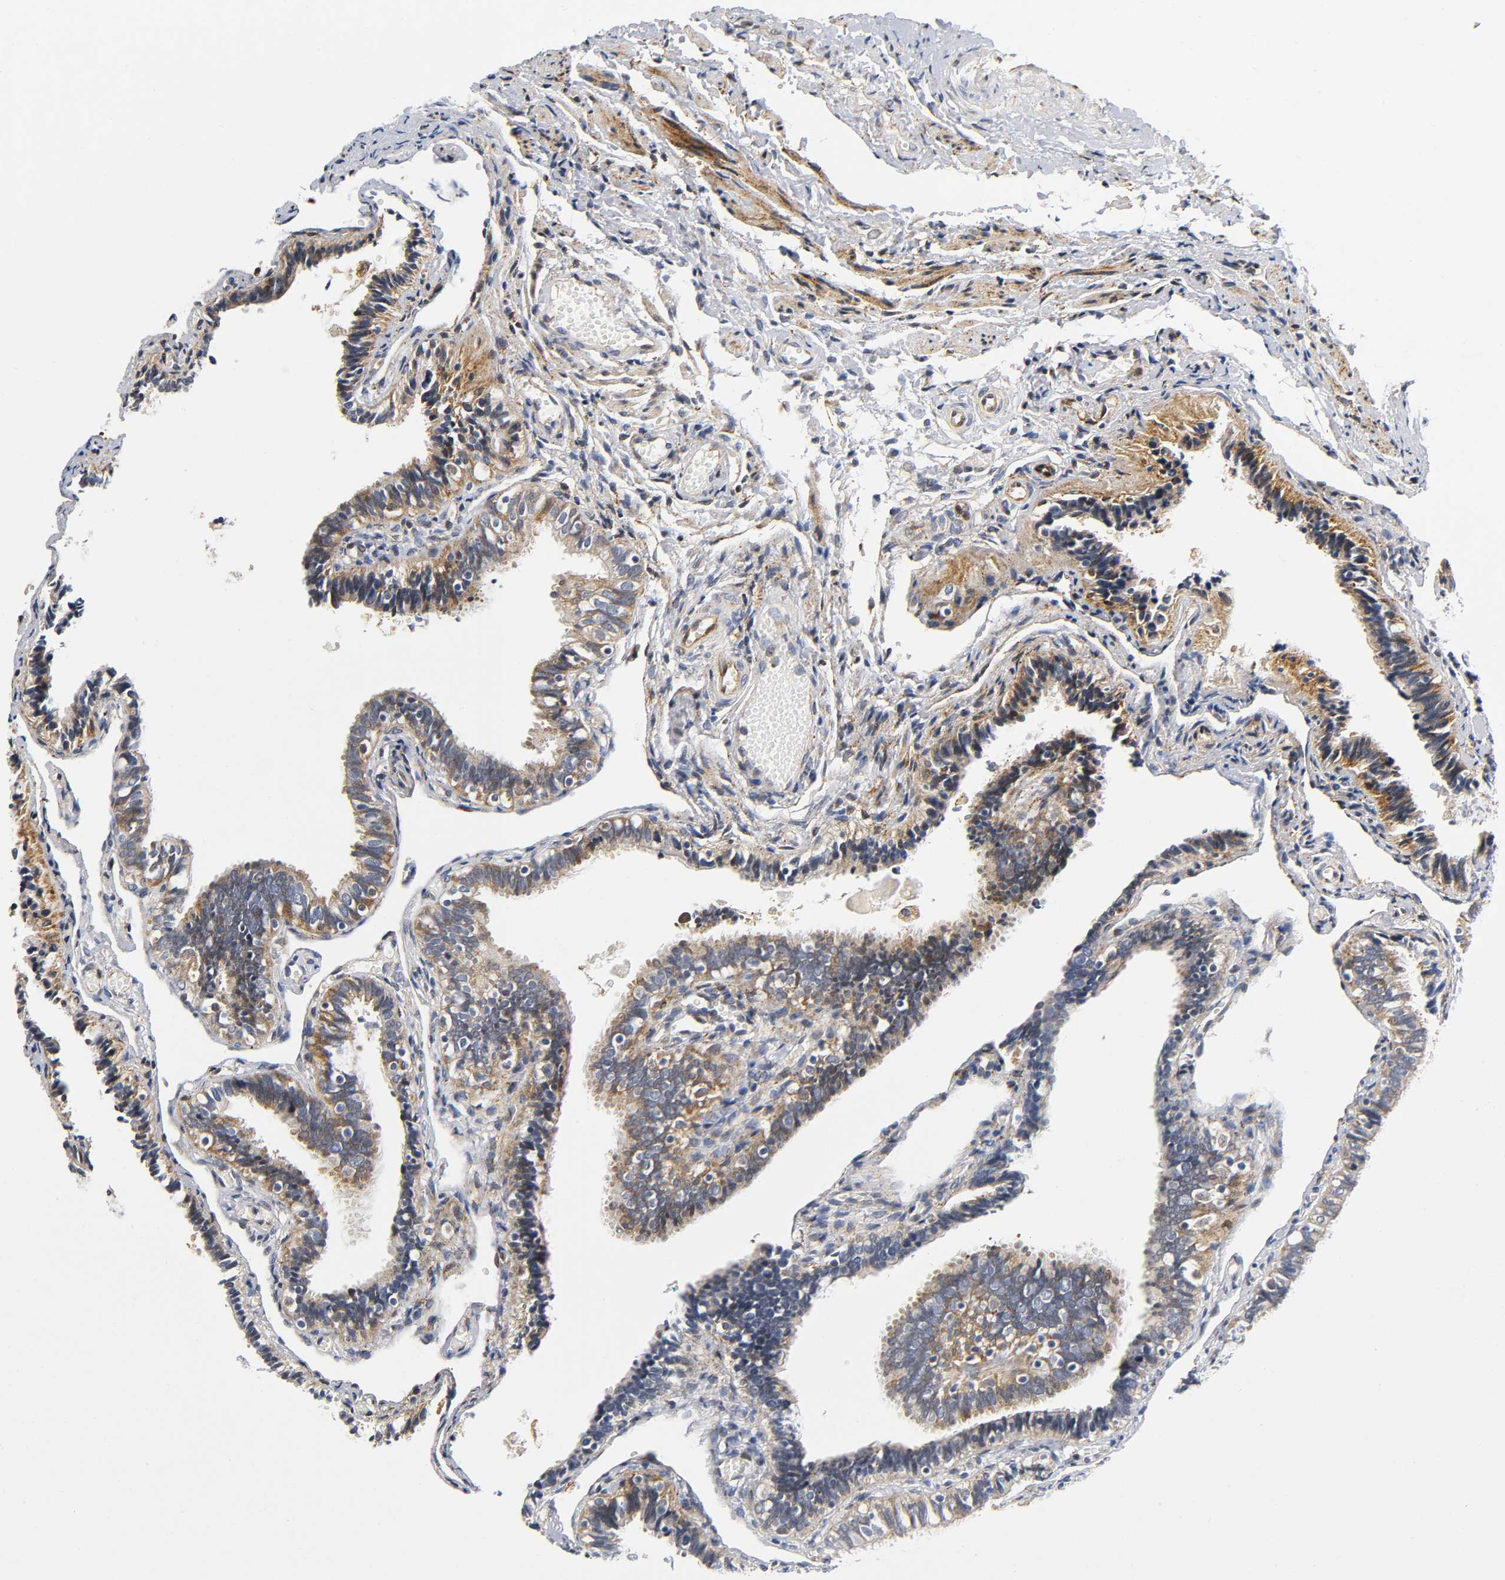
{"staining": {"intensity": "moderate", "quantity": ">75%", "location": "cytoplasmic/membranous"}, "tissue": "fallopian tube", "cell_type": "Glandular cells", "image_type": "normal", "snomed": [{"axis": "morphology", "description": "Normal tissue, NOS"}, {"axis": "topography", "description": "Fallopian tube"}], "caption": "Glandular cells show medium levels of moderate cytoplasmic/membranous expression in about >75% of cells in benign fallopian tube. (brown staining indicates protein expression, while blue staining denotes nuclei).", "gene": "SOS2", "patient": {"sex": "female", "age": 46}}